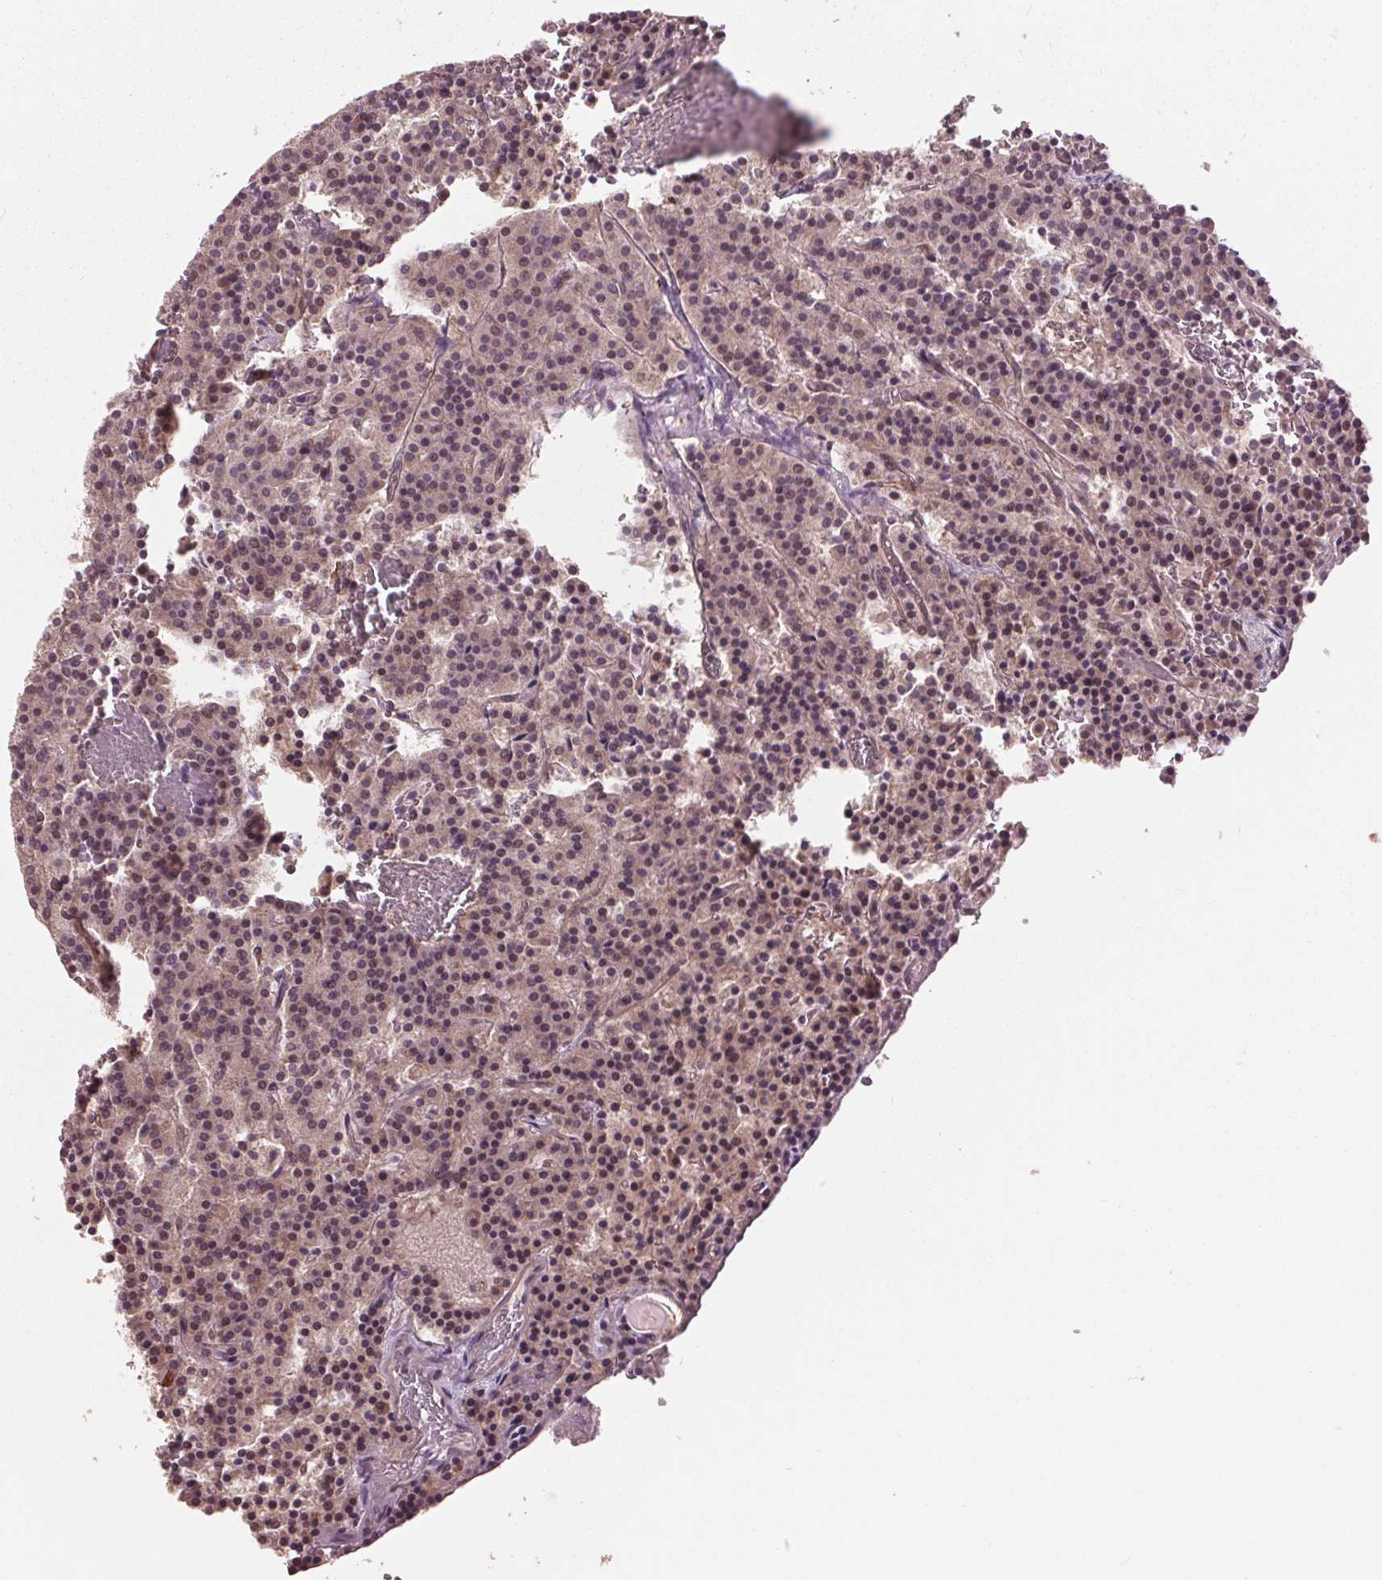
{"staining": {"intensity": "weak", "quantity": "<25%", "location": "cytoplasmic/membranous,nuclear"}, "tissue": "carcinoid", "cell_type": "Tumor cells", "image_type": "cancer", "snomed": [{"axis": "morphology", "description": "Carcinoid, malignant, NOS"}, {"axis": "topography", "description": "Lung"}], "caption": "Tumor cells are negative for brown protein staining in malignant carcinoid.", "gene": "MAPK8", "patient": {"sex": "male", "age": 70}}